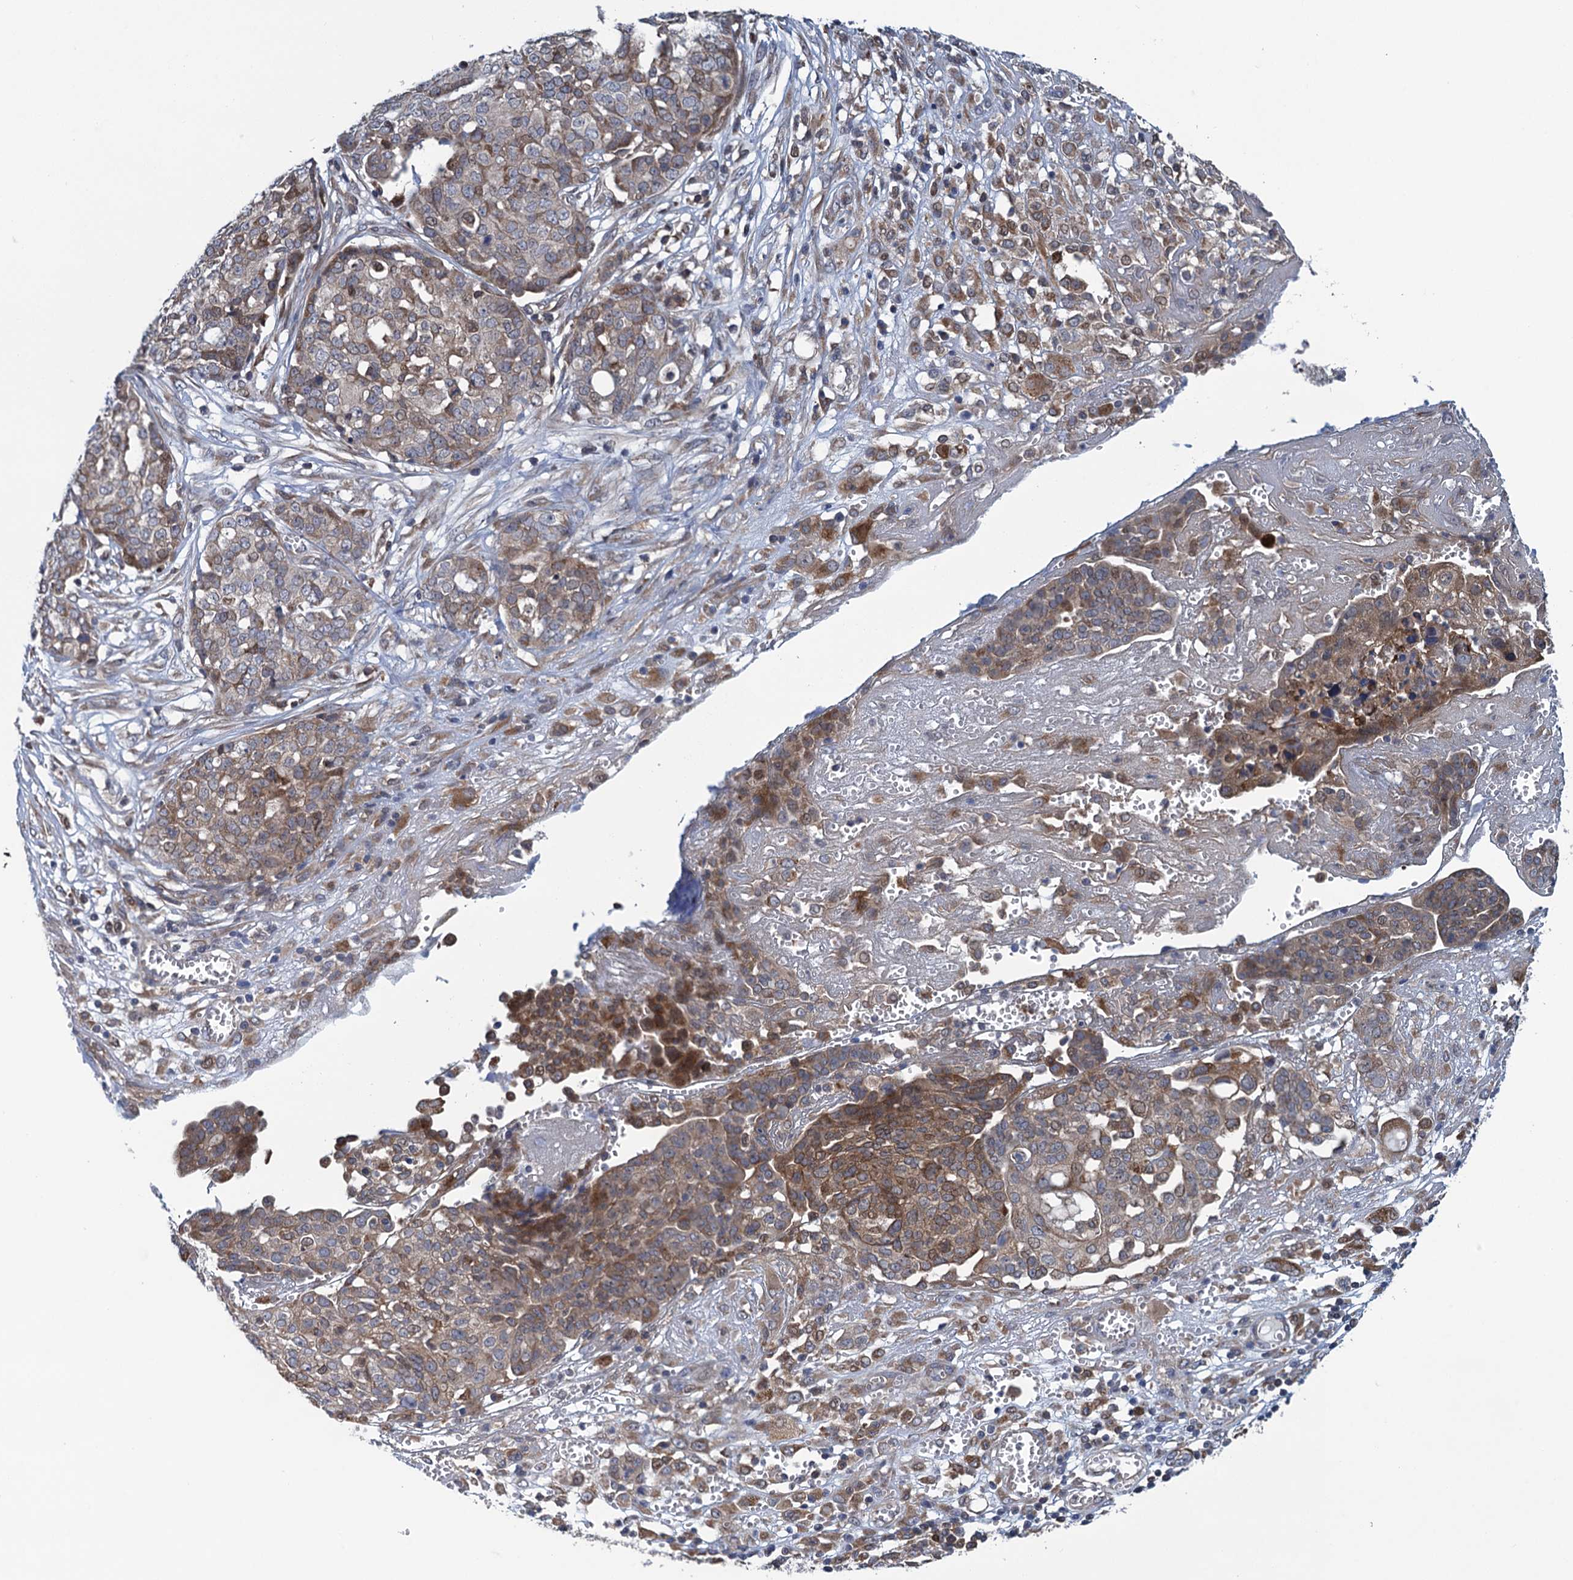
{"staining": {"intensity": "moderate", "quantity": "<25%", "location": "cytoplasmic/membranous,nuclear"}, "tissue": "ovarian cancer", "cell_type": "Tumor cells", "image_type": "cancer", "snomed": [{"axis": "morphology", "description": "Cystadenocarcinoma, serous, NOS"}, {"axis": "topography", "description": "Soft tissue"}, {"axis": "topography", "description": "Ovary"}], "caption": "Moderate cytoplasmic/membranous and nuclear protein staining is identified in approximately <25% of tumor cells in ovarian cancer.", "gene": "CNTN5", "patient": {"sex": "female", "age": 57}}